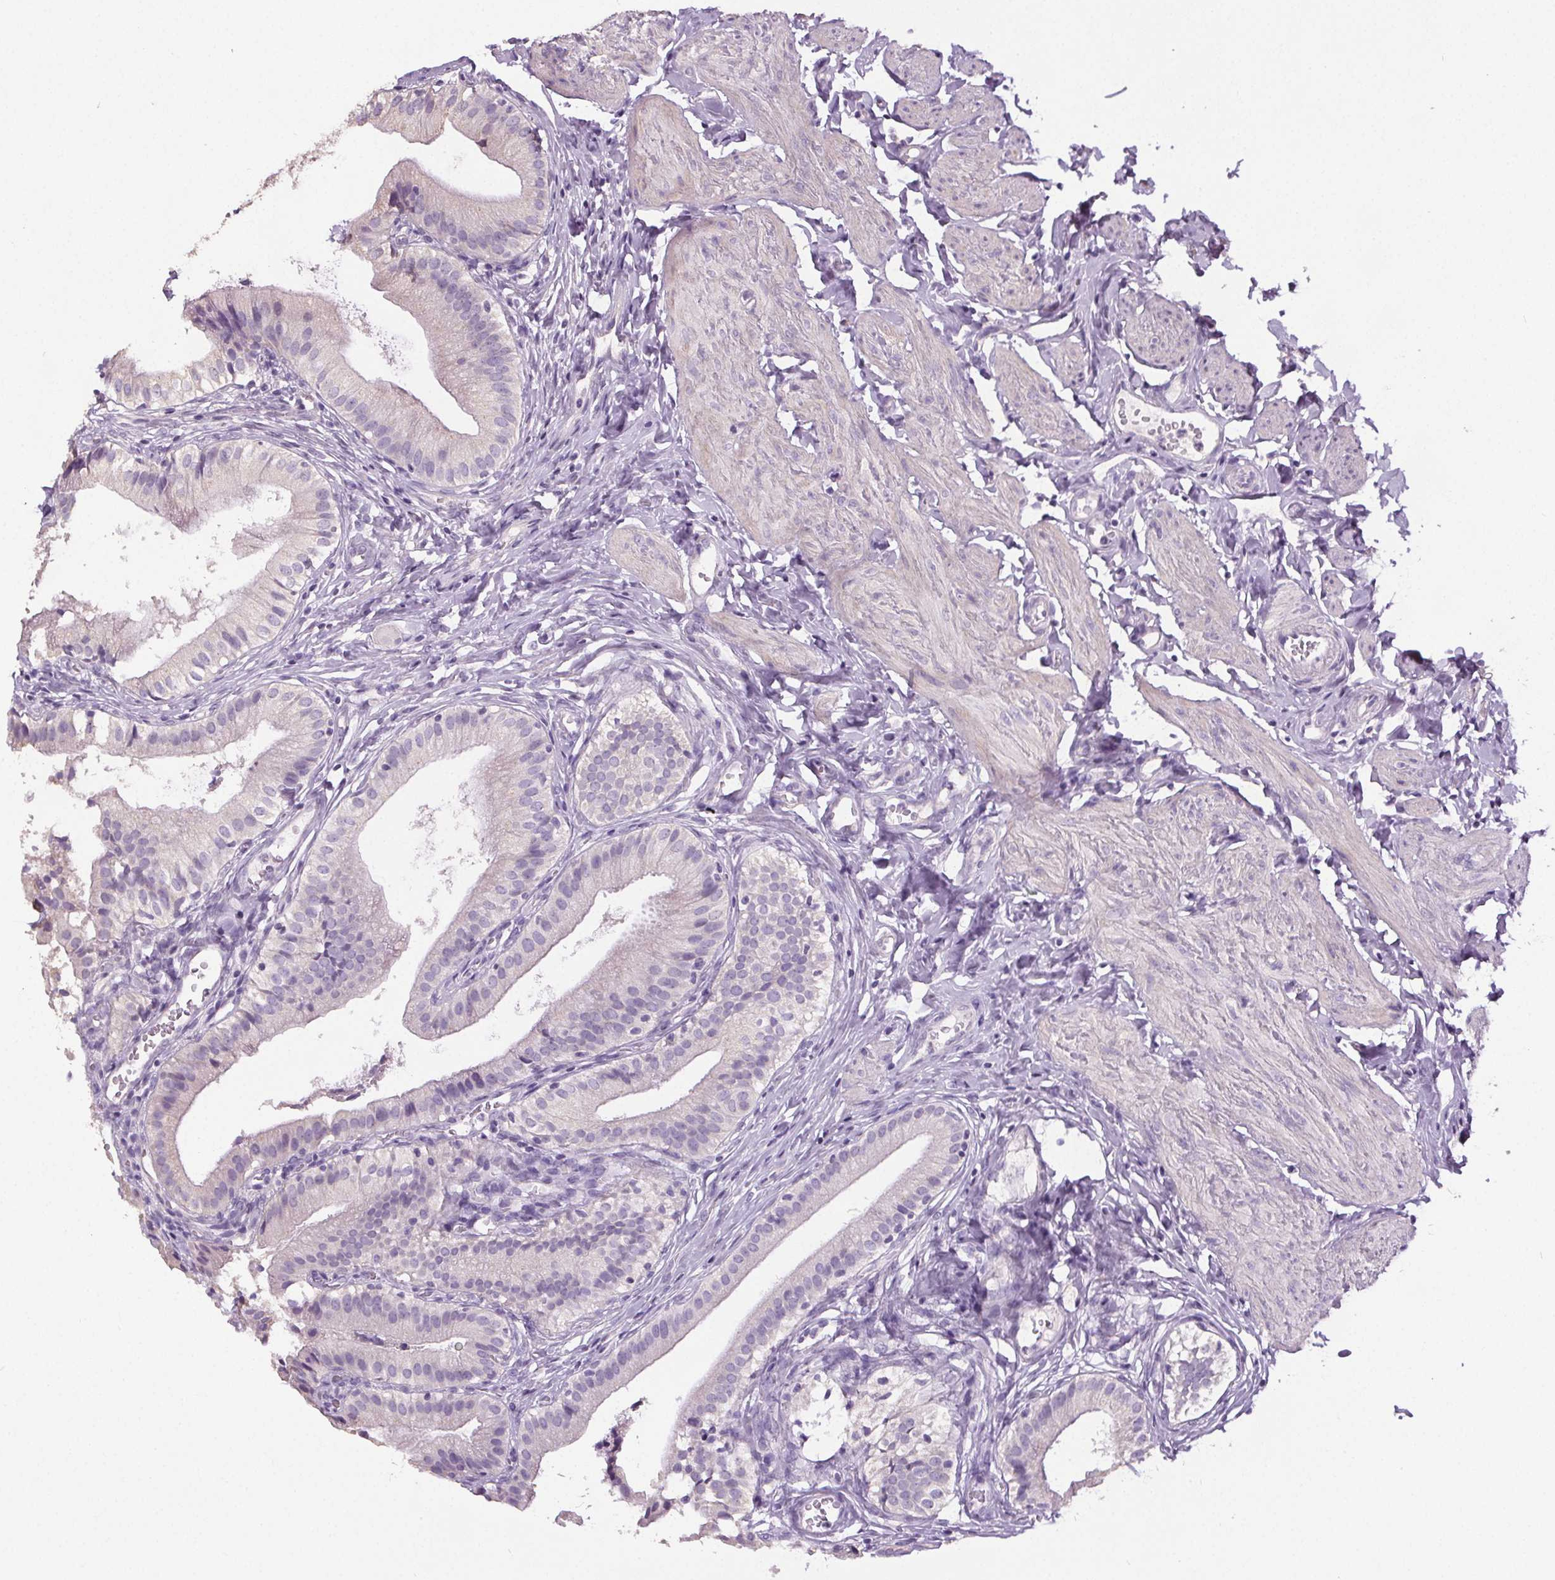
{"staining": {"intensity": "negative", "quantity": "none", "location": "none"}, "tissue": "gallbladder", "cell_type": "Glandular cells", "image_type": "normal", "snomed": [{"axis": "morphology", "description": "Normal tissue, NOS"}, {"axis": "topography", "description": "Gallbladder"}], "caption": "The histopathology image demonstrates no staining of glandular cells in normal gallbladder. Brightfield microscopy of immunohistochemistry (IHC) stained with DAB (3,3'-diaminobenzidine) (brown) and hematoxylin (blue), captured at high magnification.", "gene": "GPIHBP1", "patient": {"sex": "female", "age": 47}}